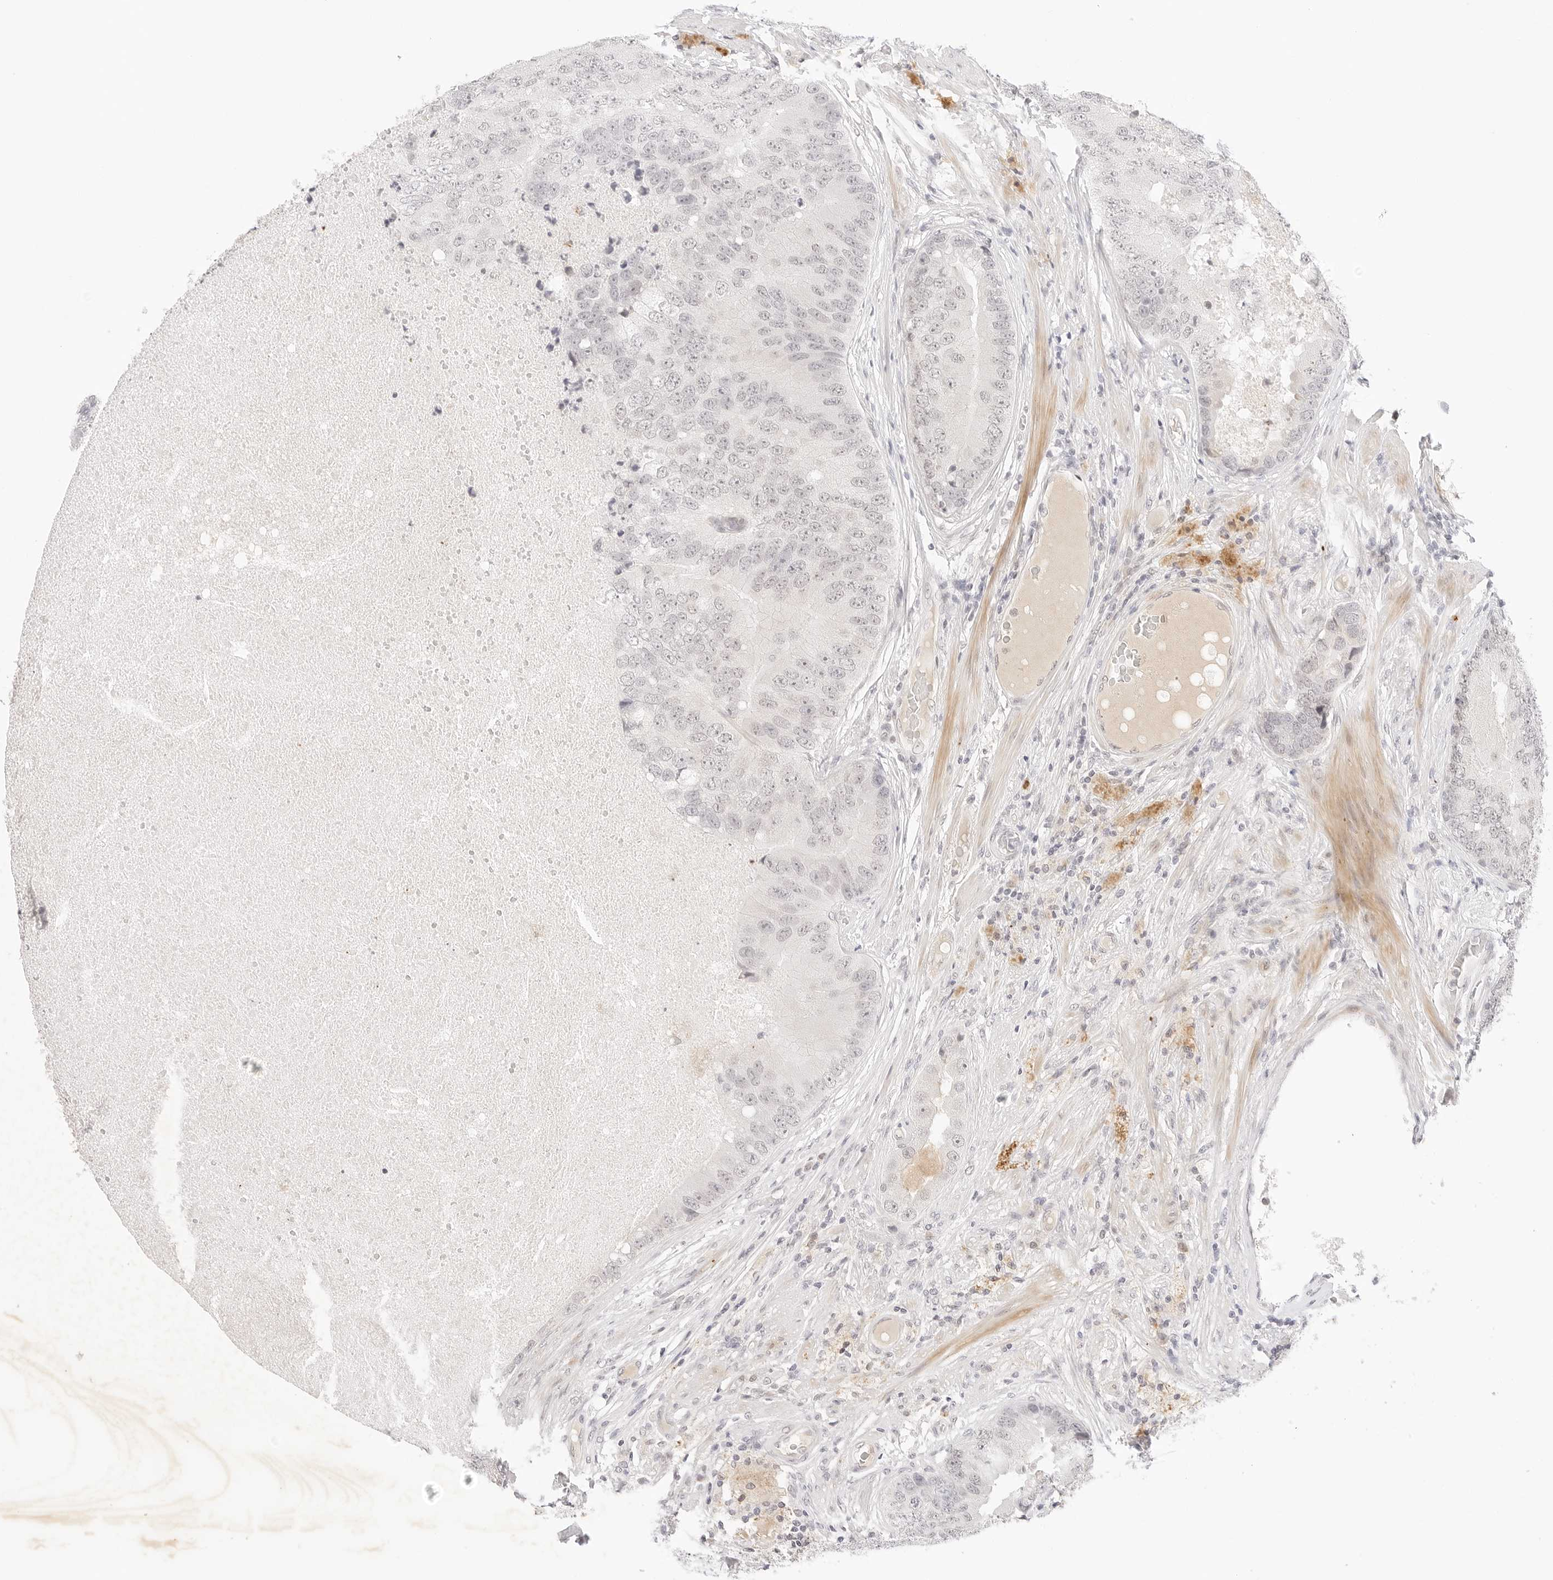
{"staining": {"intensity": "negative", "quantity": "none", "location": "none"}, "tissue": "prostate cancer", "cell_type": "Tumor cells", "image_type": "cancer", "snomed": [{"axis": "morphology", "description": "Adenocarcinoma, High grade"}, {"axis": "topography", "description": "Prostate"}], "caption": "DAB immunohistochemical staining of prostate cancer exhibits no significant positivity in tumor cells.", "gene": "XKR4", "patient": {"sex": "male", "age": 70}}